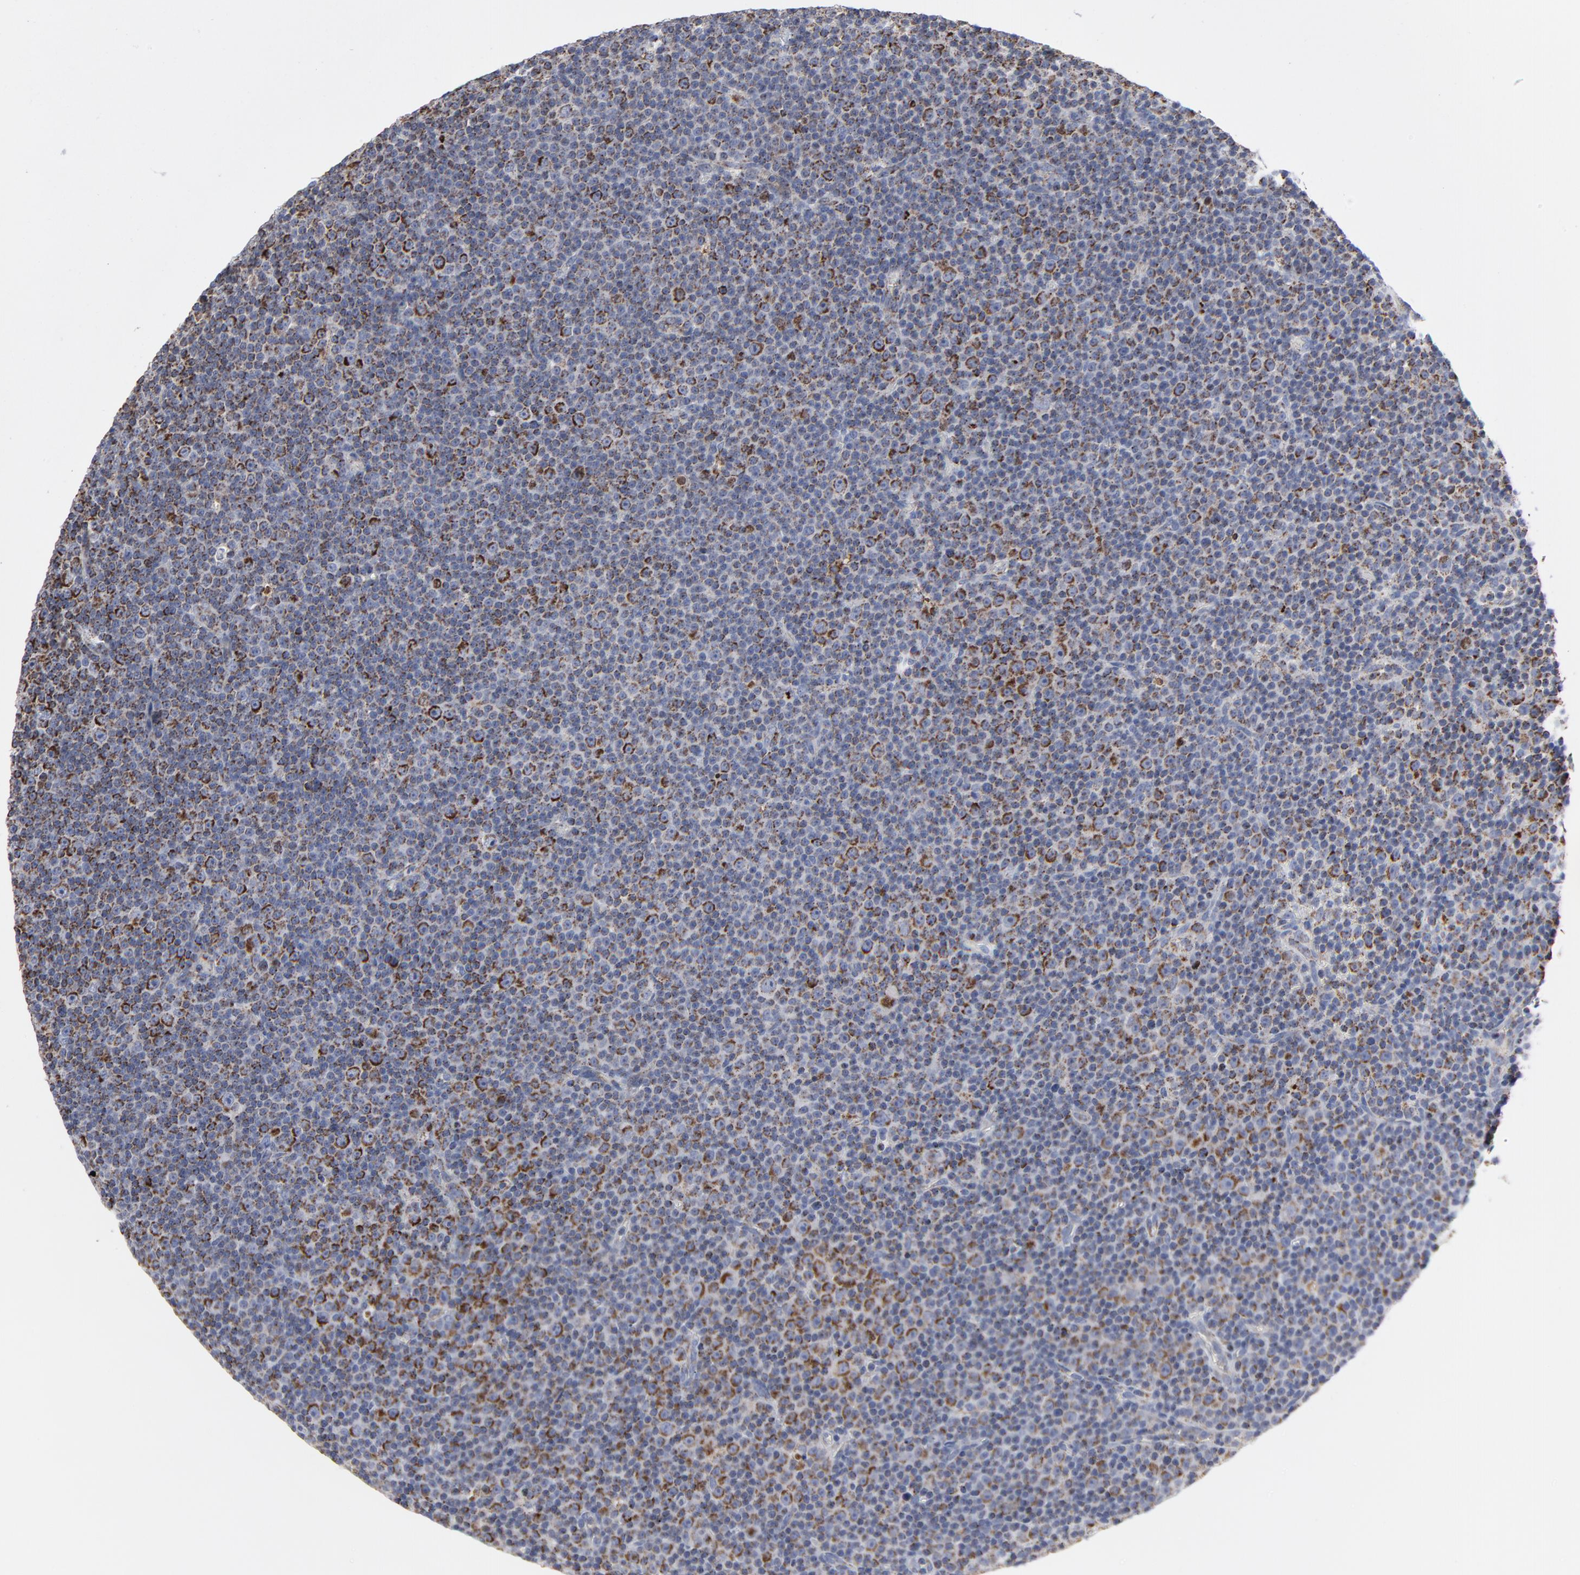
{"staining": {"intensity": "moderate", "quantity": "25%-75%", "location": "cytoplasmic/membranous"}, "tissue": "lymphoma", "cell_type": "Tumor cells", "image_type": "cancer", "snomed": [{"axis": "morphology", "description": "Malignant lymphoma, non-Hodgkin's type, Low grade"}, {"axis": "topography", "description": "Lymph node"}], "caption": "This is a micrograph of immunohistochemistry (IHC) staining of lymphoma, which shows moderate staining in the cytoplasmic/membranous of tumor cells.", "gene": "TXNRD2", "patient": {"sex": "female", "age": 67}}